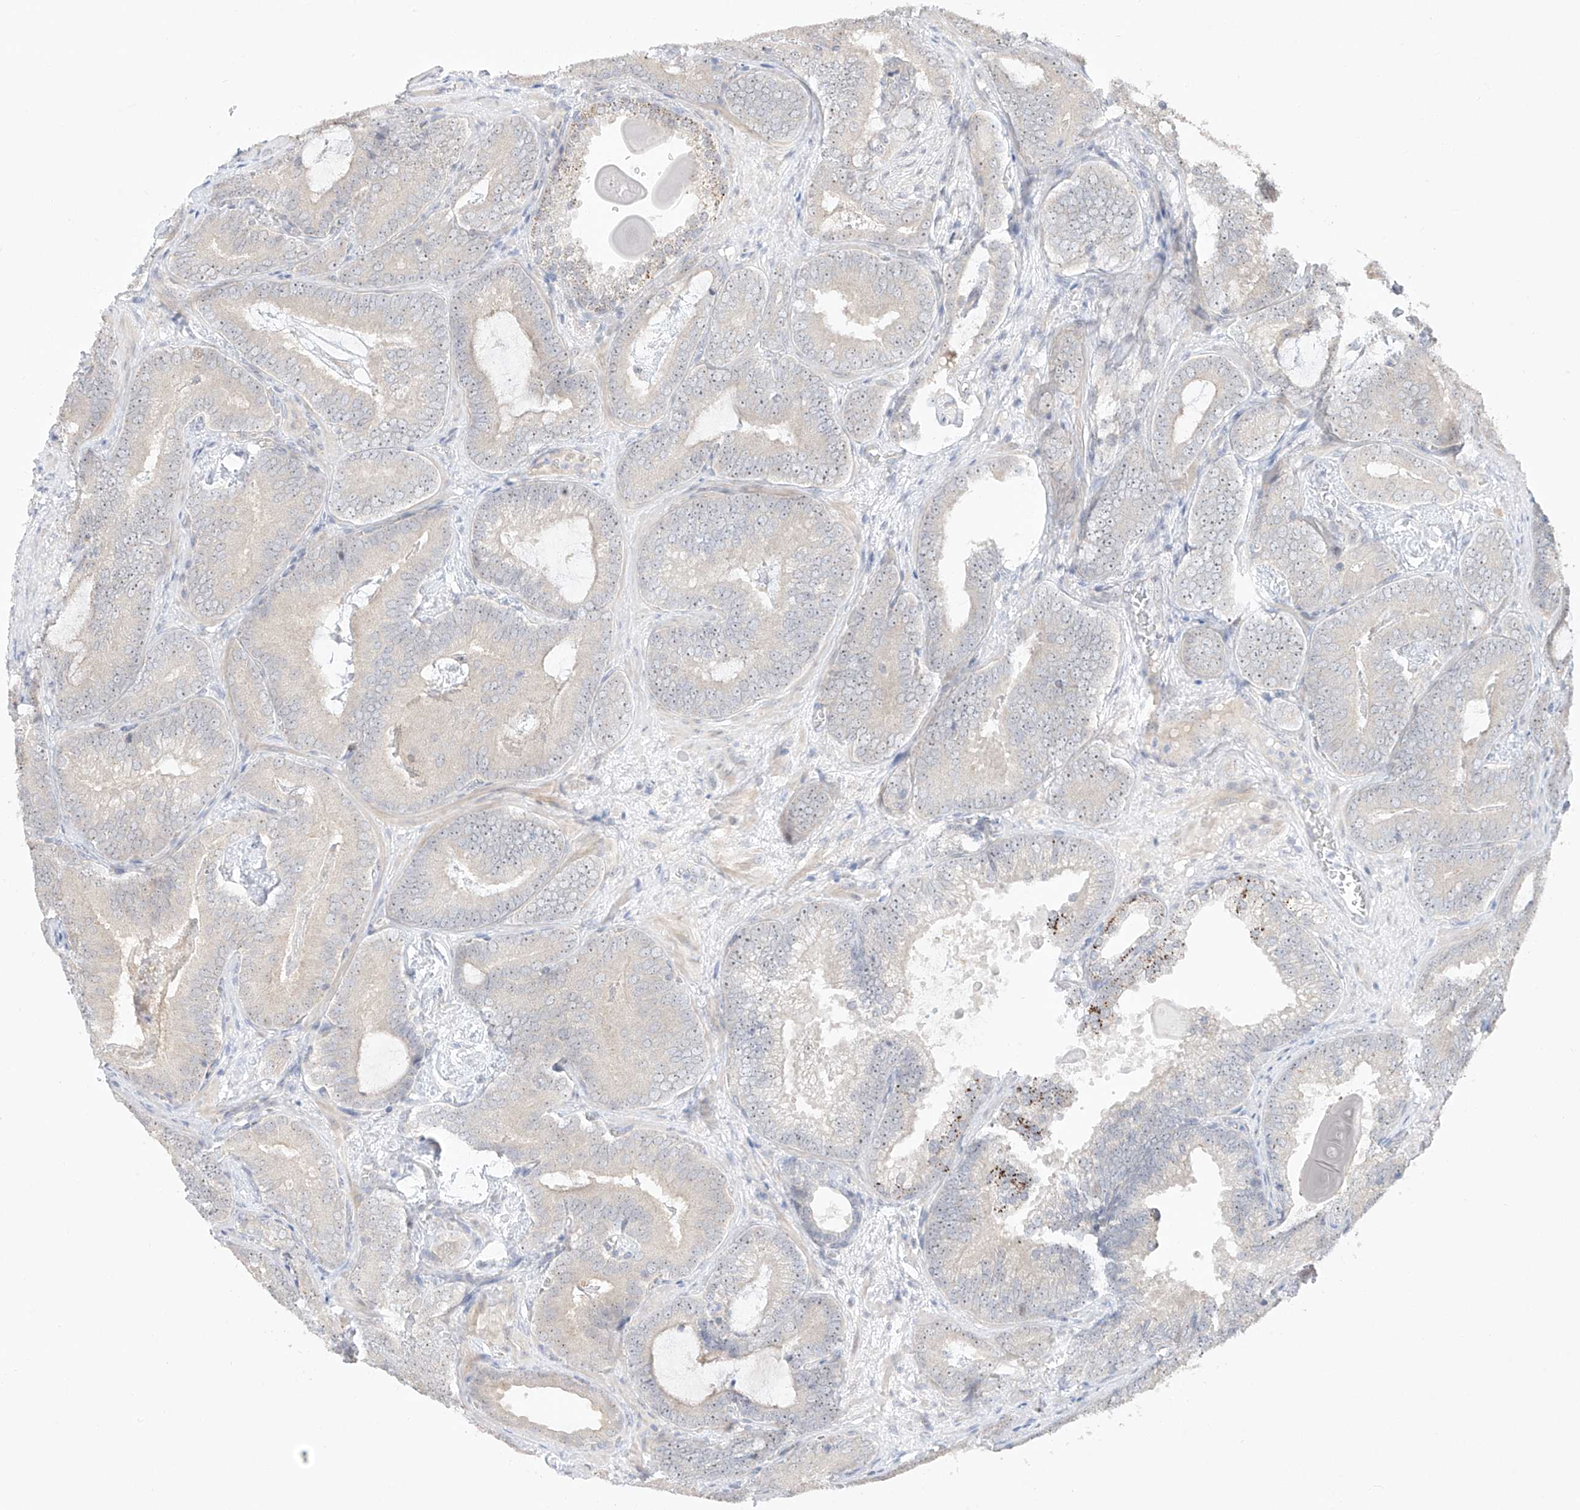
{"staining": {"intensity": "negative", "quantity": "none", "location": "none"}, "tissue": "prostate cancer", "cell_type": "Tumor cells", "image_type": "cancer", "snomed": [{"axis": "morphology", "description": "Adenocarcinoma, High grade"}, {"axis": "topography", "description": "Prostate"}], "caption": "This is a micrograph of immunohistochemistry (IHC) staining of prostate cancer (adenocarcinoma (high-grade)), which shows no expression in tumor cells.", "gene": "TASP1", "patient": {"sex": "male", "age": 66}}